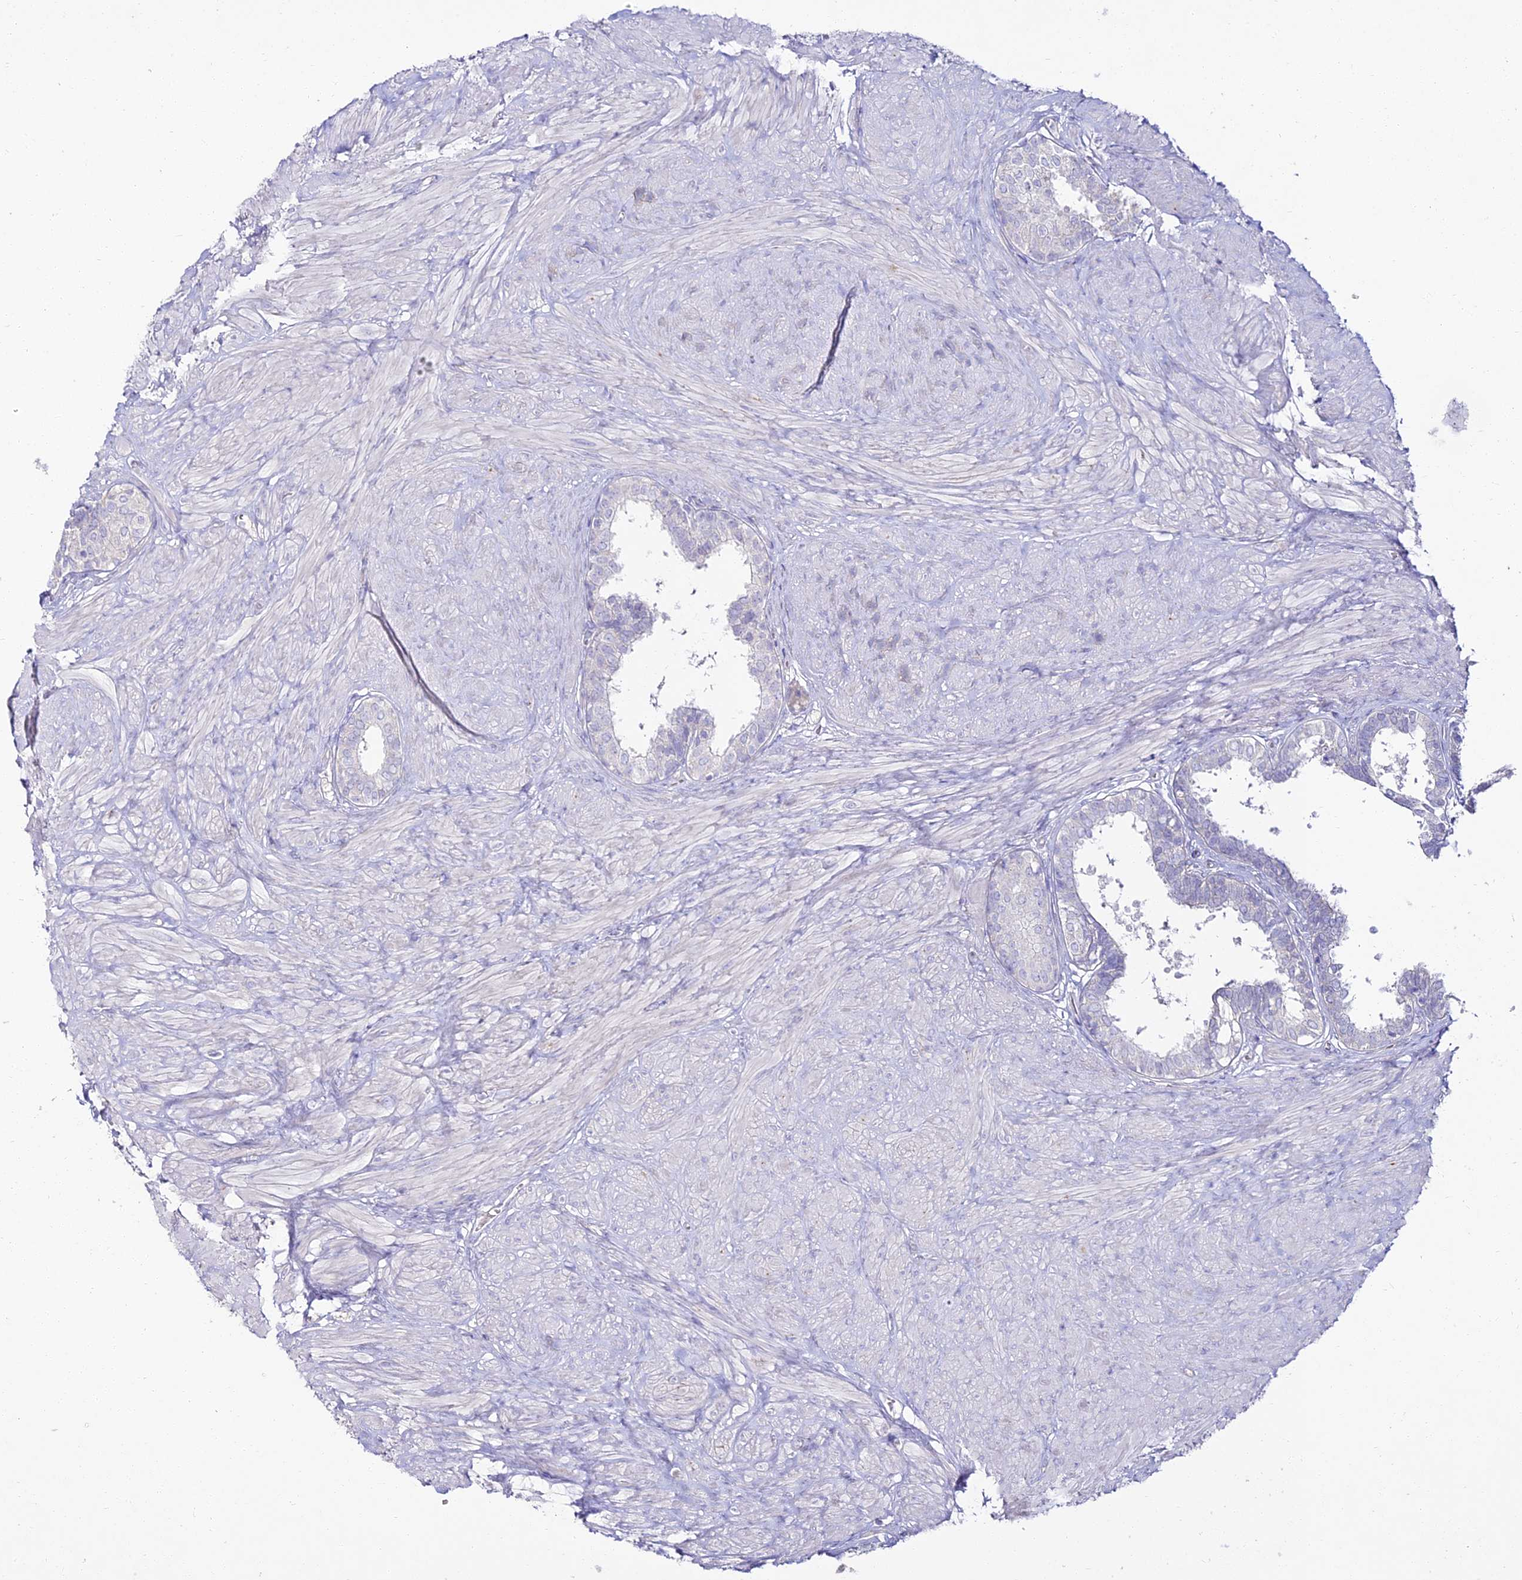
{"staining": {"intensity": "negative", "quantity": "none", "location": "none"}, "tissue": "prostate", "cell_type": "Glandular cells", "image_type": "normal", "snomed": [{"axis": "morphology", "description": "Normal tissue, NOS"}, {"axis": "topography", "description": "Prostate"}], "caption": "The IHC image has no significant expression in glandular cells of prostate. (DAB (3,3'-diaminobenzidine) immunohistochemistry, high magnification).", "gene": "ALPG", "patient": {"sex": "male", "age": 48}}